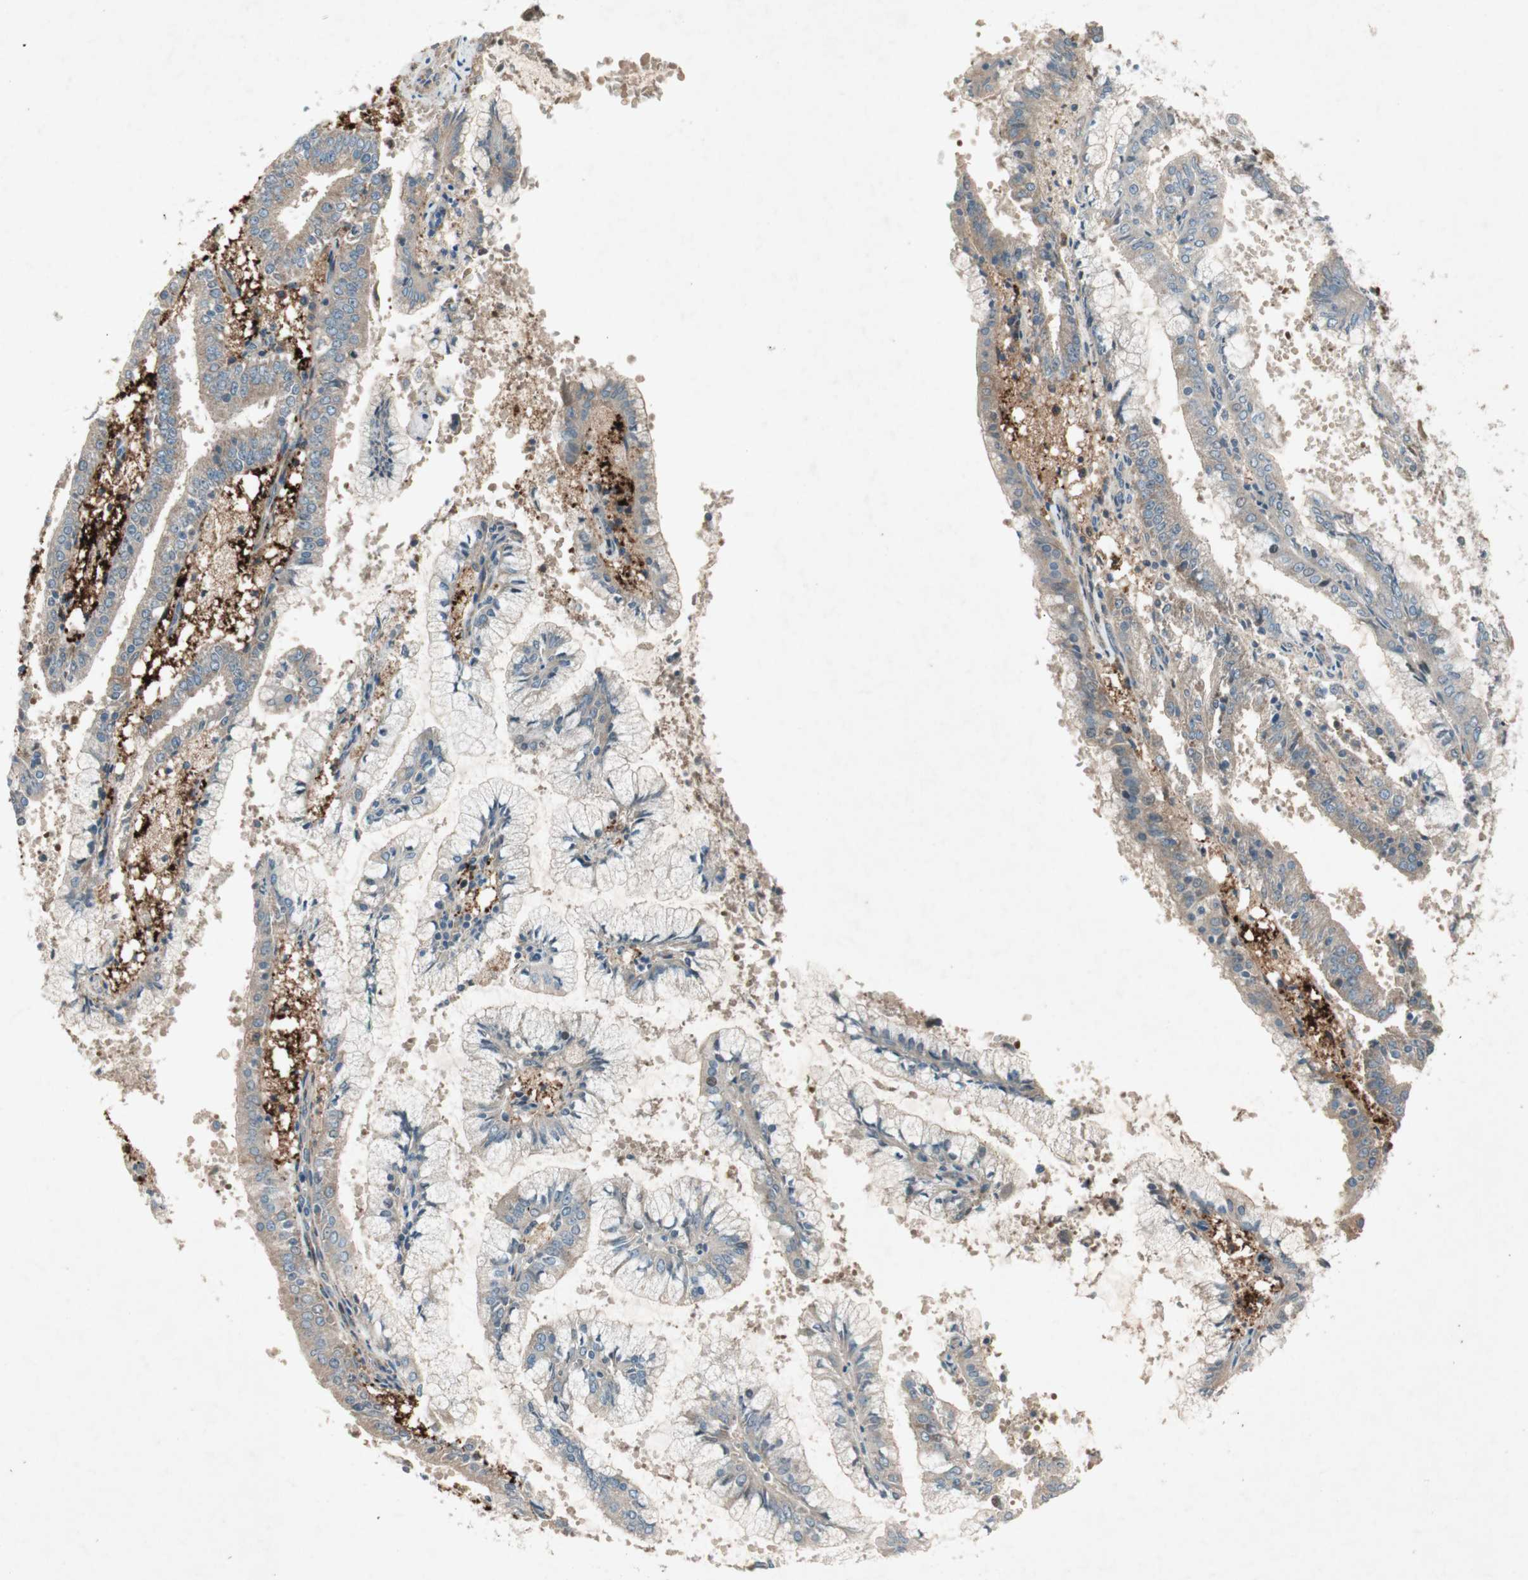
{"staining": {"intensity": "weak", "quantity": ">75%", "location": "cytoplasmic/membranous"}, "tissue": "endometrial cancer", "cell_type": "Tumor cells", "image_type": "cancer", "snomed": [{"axis": "morphology", "description": "Adenocarcinoma, NOS"}, {"axis": "topography", "description": "Endometrium"}], "caption": "Protein analysis of endometrial cancer tissue reveals weak cytoplasmic/membranous positivity in about >75% of tumor cells.", "gene": "APOO", "patient": {"sex": "female", "age": 63}}